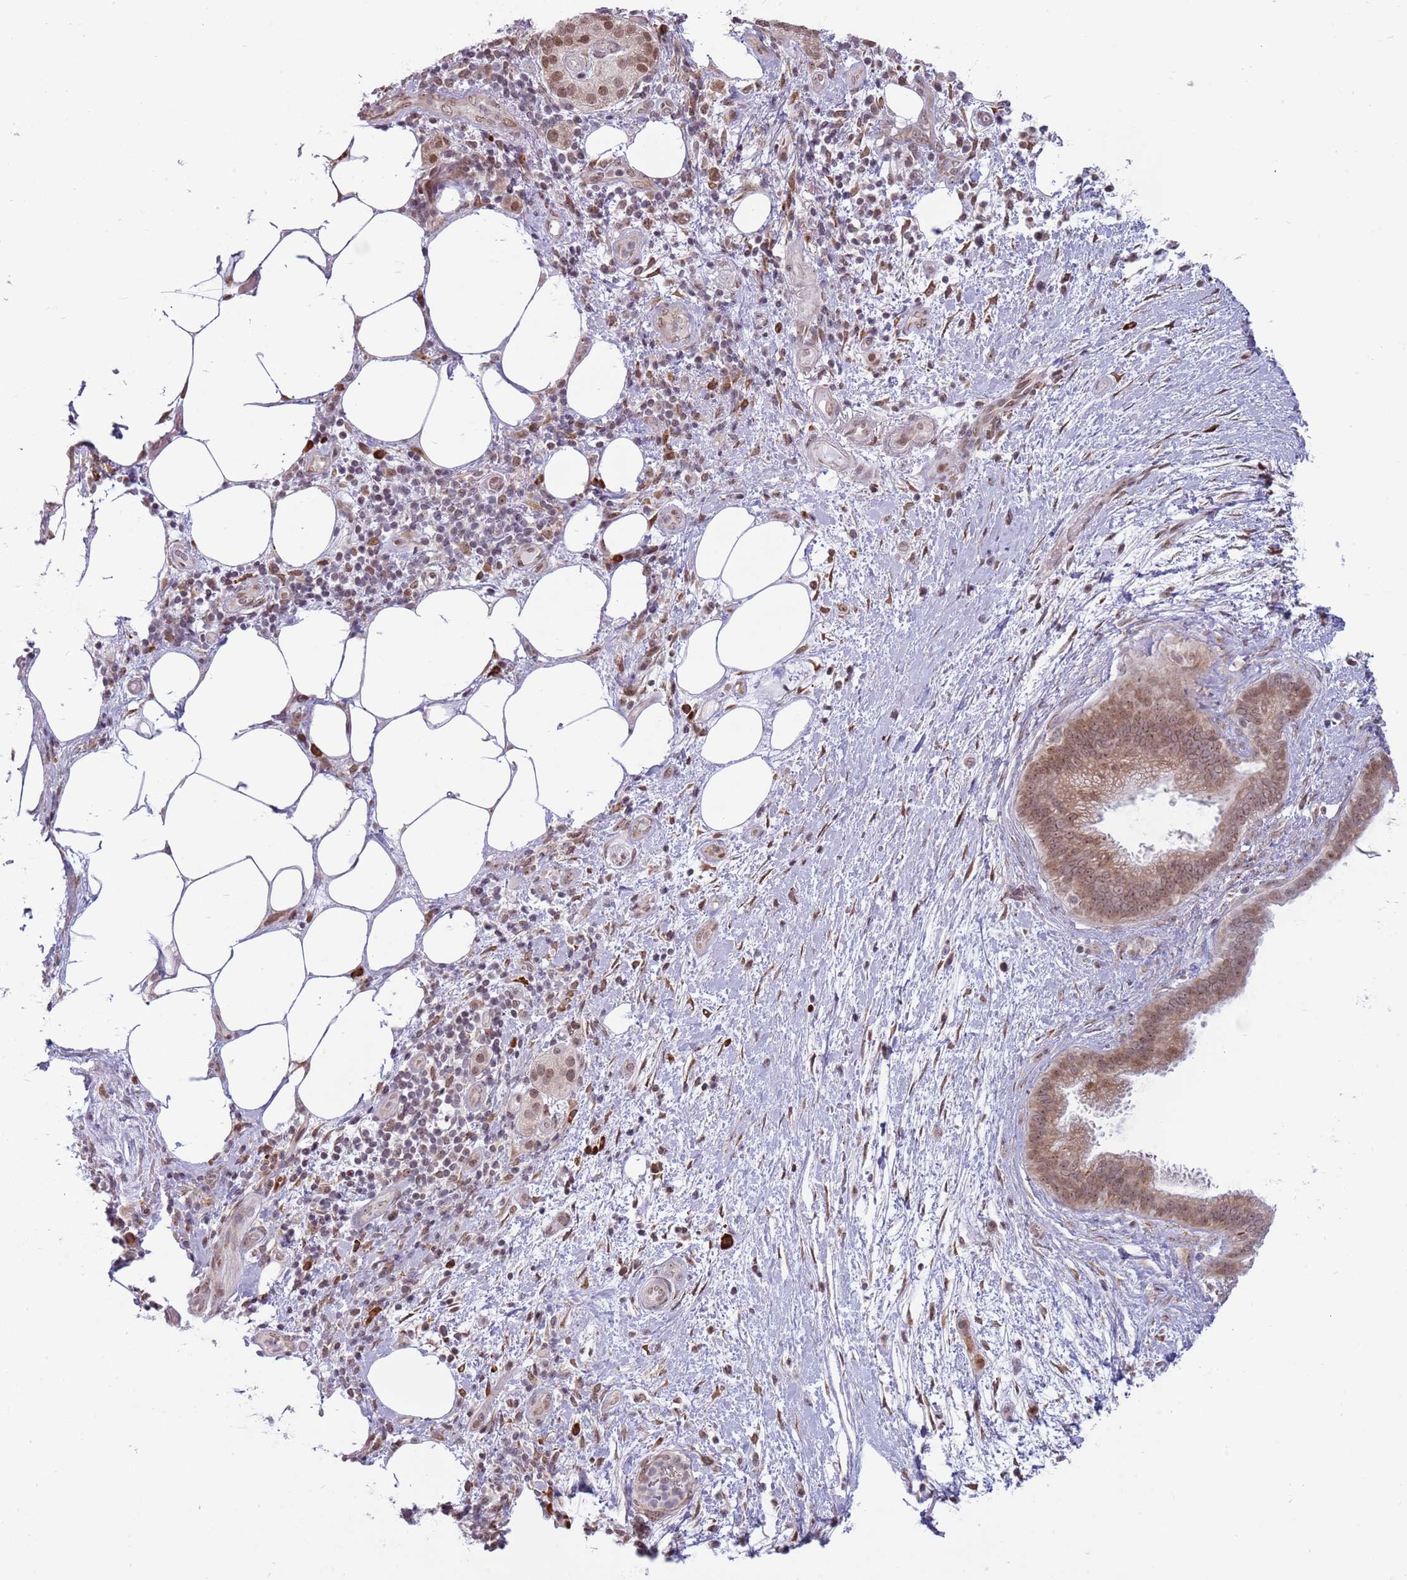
{"staining": {"intensity": "moderate", "quantity": ">75%", "location": "cytoplasmic/membranous,nuclear"}, "tissue": "pancreatic cancer", "cell_type": "Tumor cells", "image_type": "cancer", "snomed": [{"axis": "morphology", "description": "Adenocarcinoma, NOS"}, {"axis": "topography", "description": "Pancreas"}], "caption": "Immunohistochemistry (IHC) (DAB (3,3'-diaminobenzidine)) staining of human pancreatic adenocarcinoma displays moderate cytoplasmic/membranous and nuclear protein positivity in about >75% of tumor cells. The staining is performed using DAB brown chromogen to label protein expression. The nuclei are counter-stained blue using hematoxylin.", "gene": "BARD1", "patient": {"sex": "female", "age": 61}}